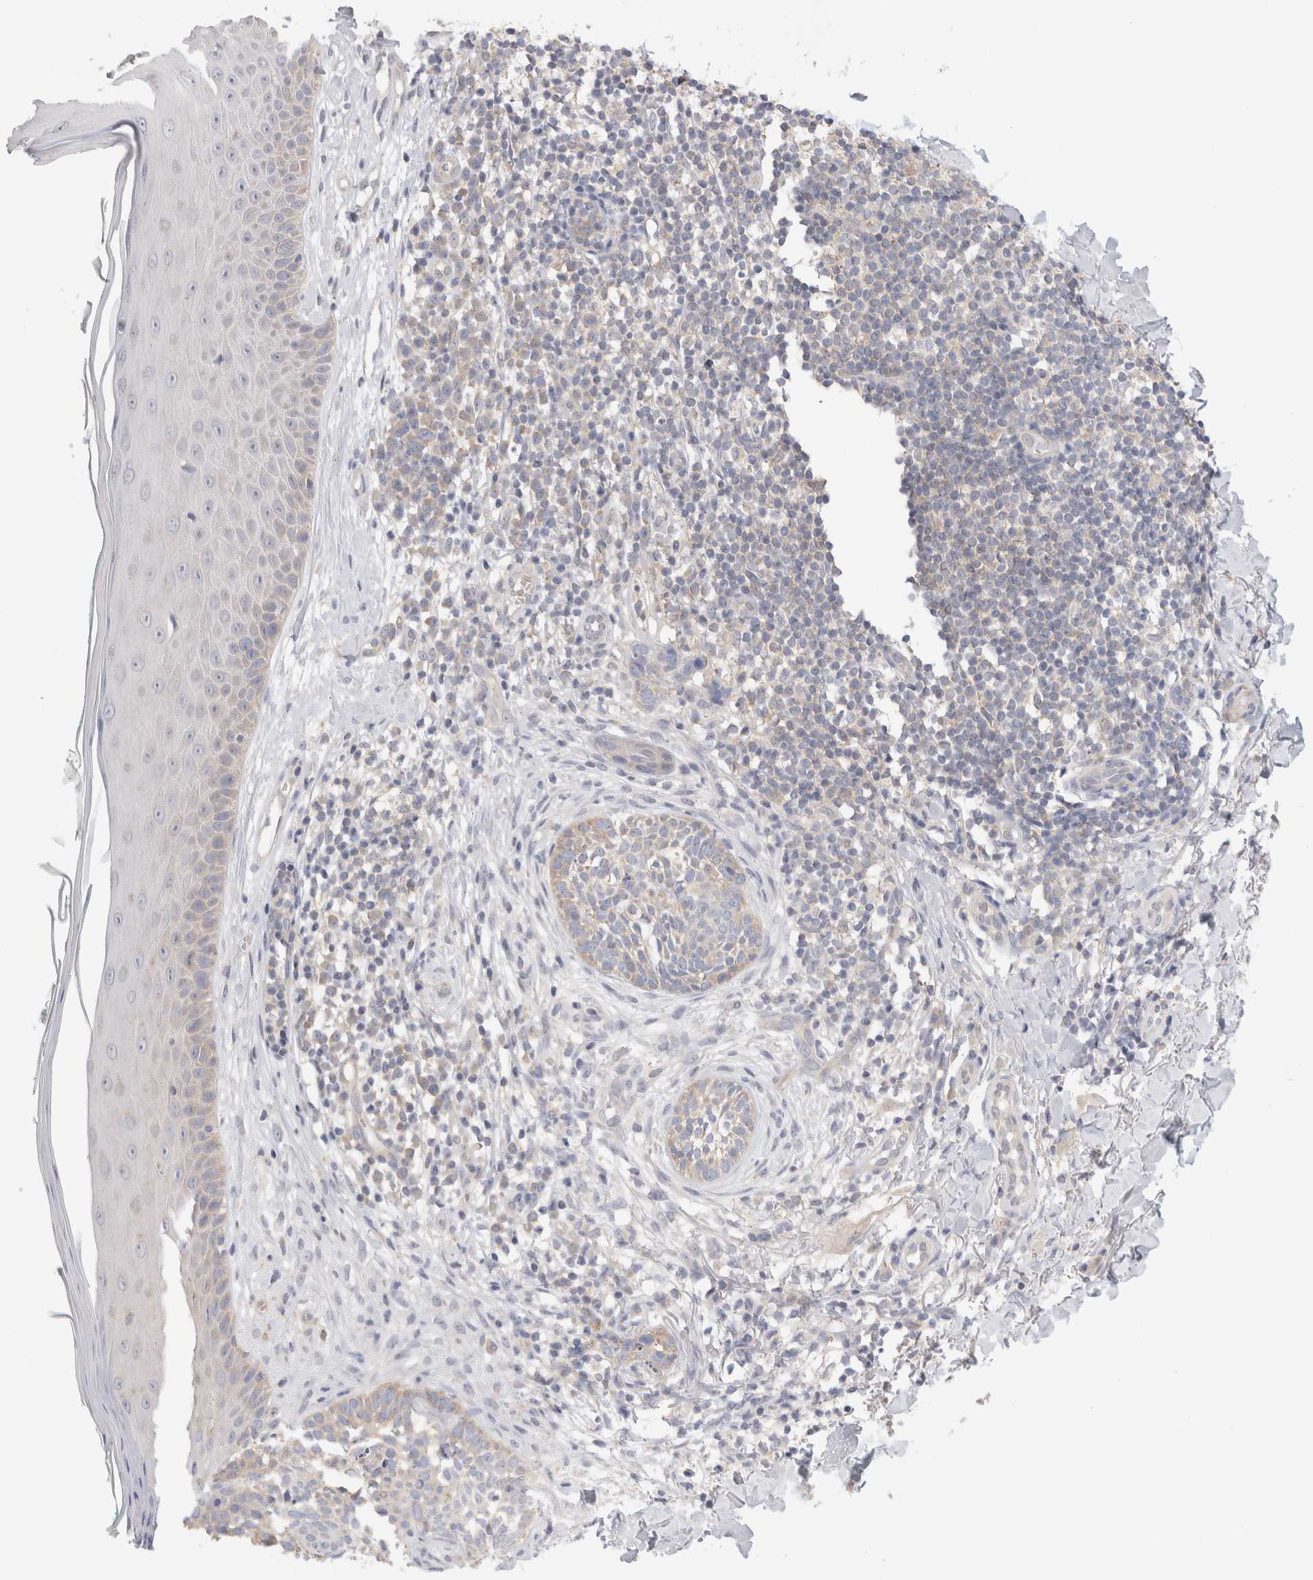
{"staining": {"intensity": "negative", "quantity": "none", "location": "none"}, "tissue": "skin cancer", "cell_type": "Tumor cells", "image_type": "cancer", "snomed": [{"axis": "morphology", "description": "Normal tissue, NOS"}, {"axis": "morphology", "description": "Basal cell carcinoma"}, {"axis": "topography", "description": "Skin"}], "caption": "Protein analysis of basal cell carcinoma (skin) reveals no significant expression in tumor cells.", "gene": "NDOR1", "patient": {"sex": "male", "age": 67}}